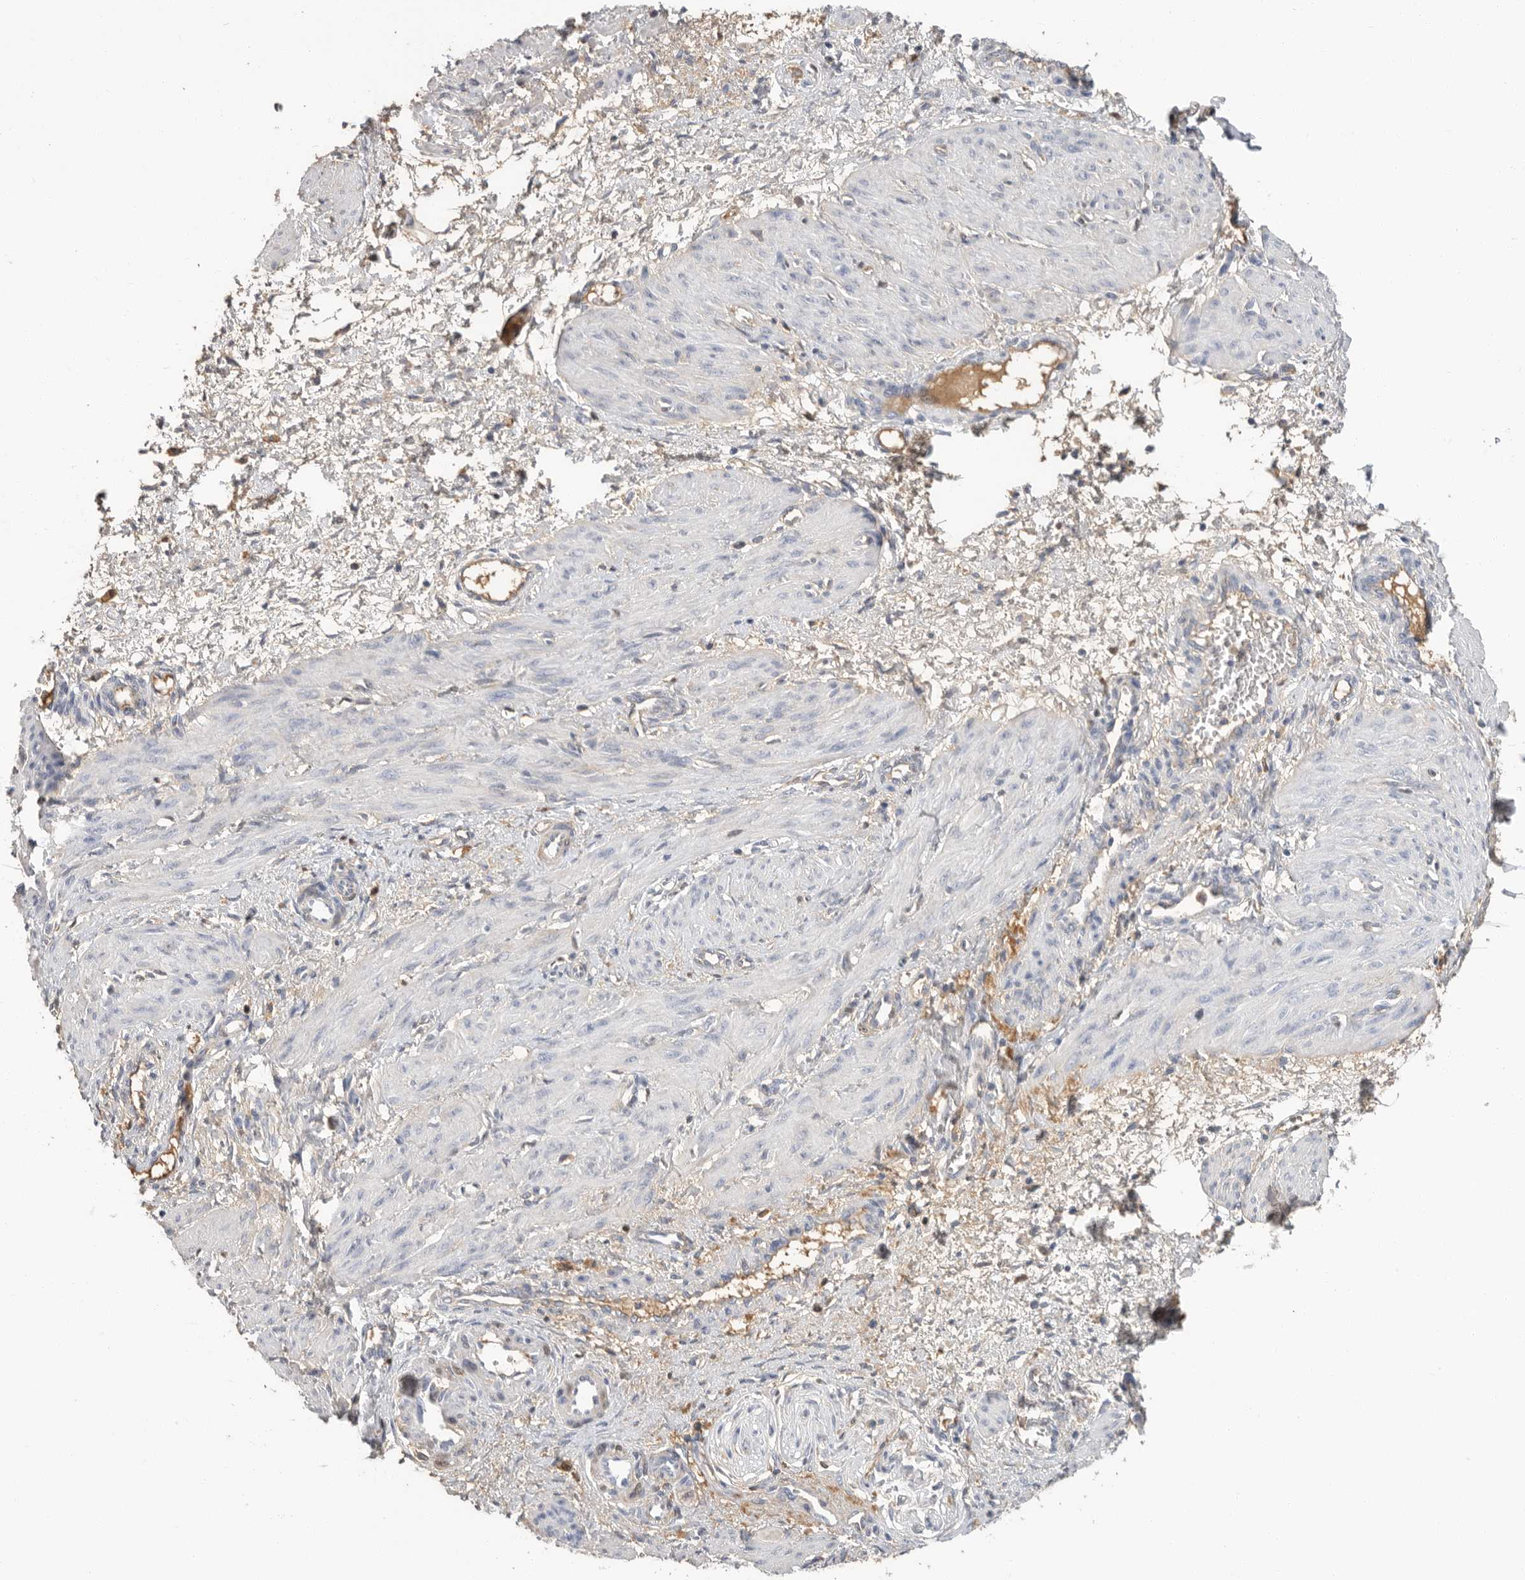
{"staining": {"intensity": "negative", "quantity": "none", "location": "none"}, "tissue": "smooth muscle", "cell_type": "Smooth muscle cells", "image_type": "normal", "snomed": [{"axis": "morphology", "description": "Normal tissue, NOS"}, {"axis": "topography", "description": "Endometrium"}], "caption": "Protein analysis of normal smooth muscle demonstrates no significant expression in smooth muscle cells.", "gene": "APOA2", "patient": {"sex": "female", "age": 33}}